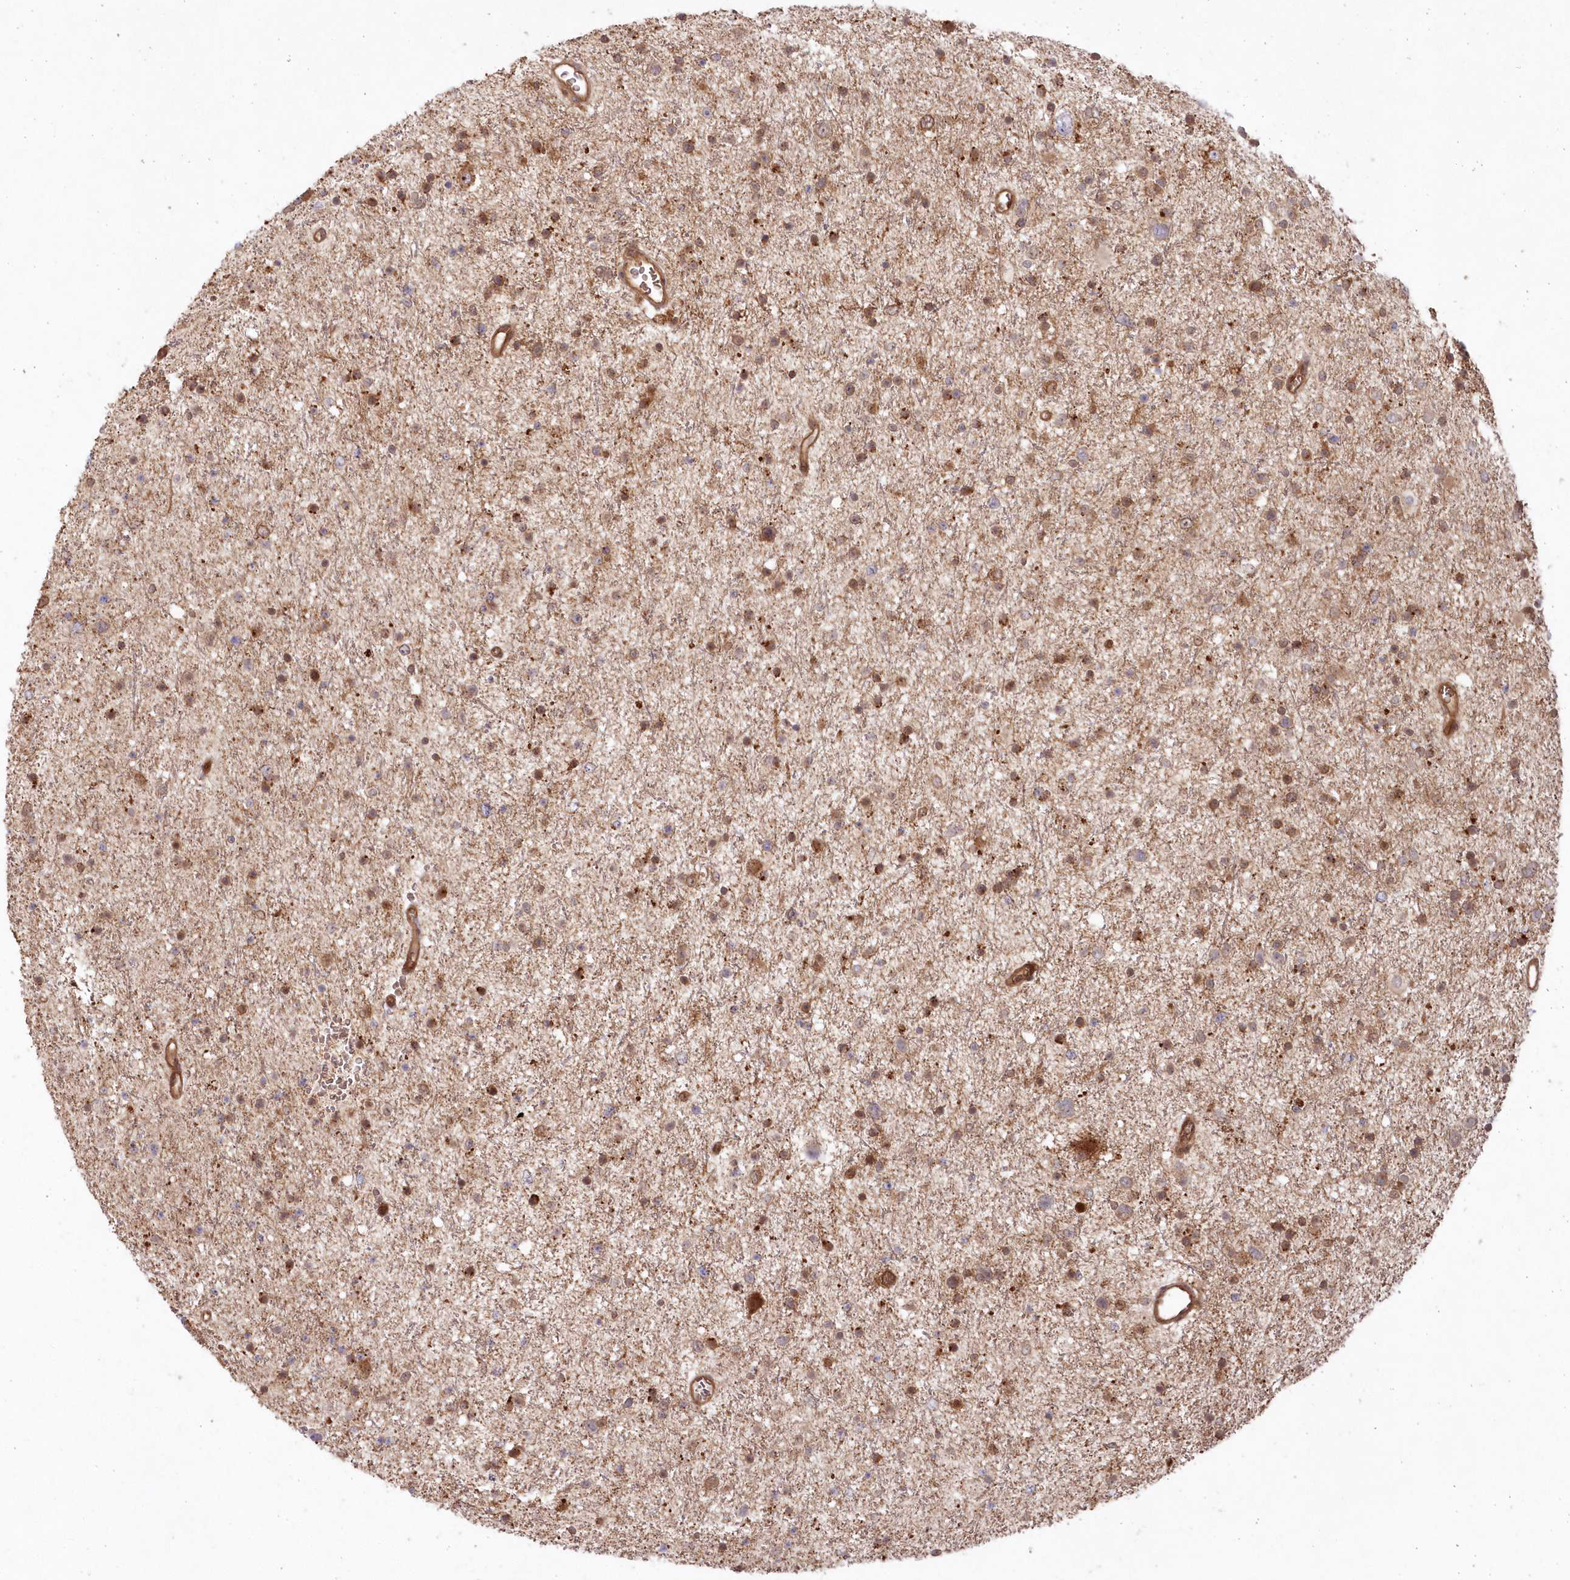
{"staining": {"intensity": "moderate", "quantity": ">75%", "location": "cytoplasmic/membranous"}, "tissue": "glioma", "cell_type": "Tumor cells", "image_type": "cancer", "snomed": [{"axis": "morphology", "description": "Glioma, malignant, Low grade"}, {"axis": "topography", "description": "Brain"}], "caption": "This is an image of immunohistochemistry (IHC) staining of glioma, which shows moderate staining in the cytoplasmic/membranous of tumor cells.", "gene": "GBE1", "patient": {"sex": "female", "age": 37}}